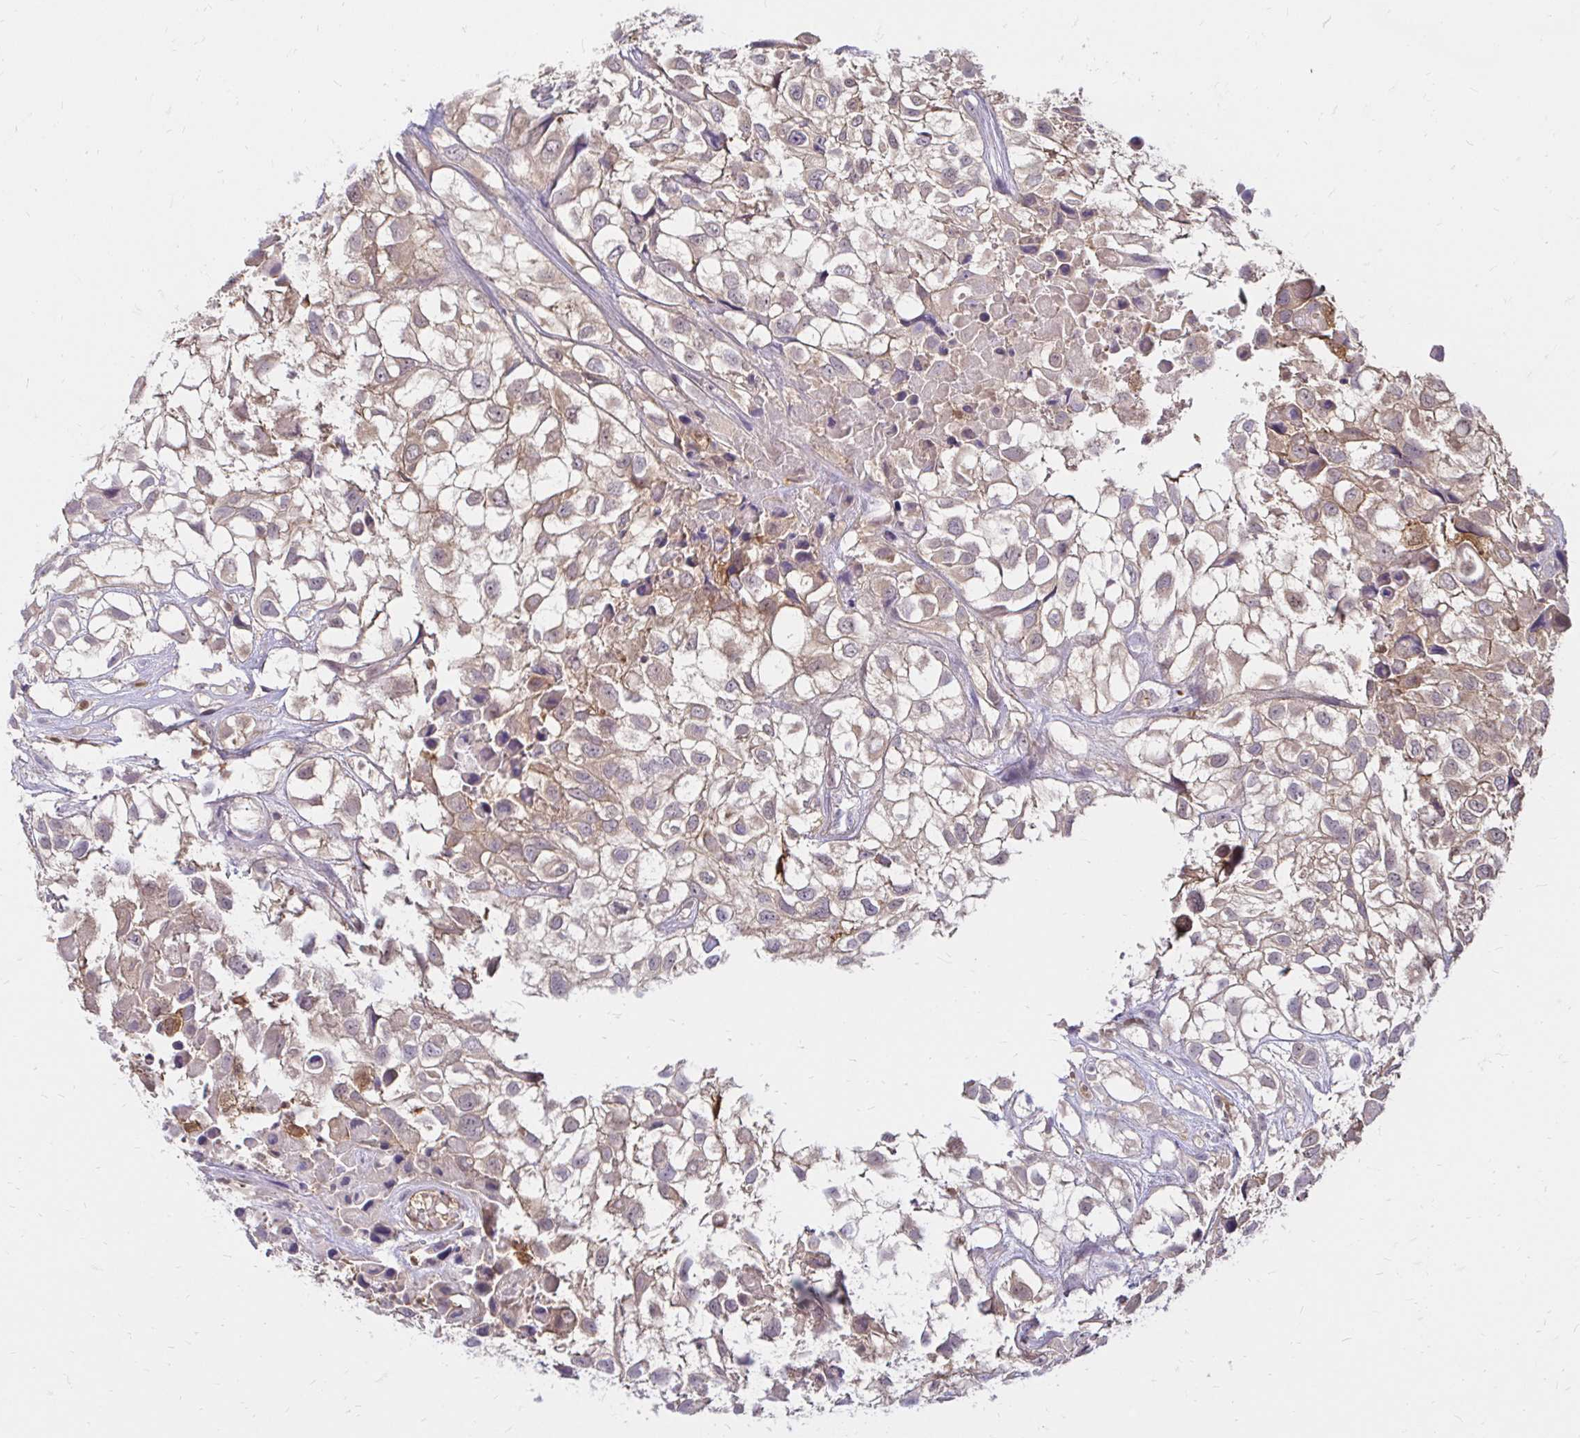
{"staining": {"intensity": "weak", "quantity": "25%-75%", "location": "cytoplasmic/membranous"}, "tissue": "urothelial cancer", "cell_type": "Tumor cells", "image_type": "cancer", "snomed": [{"axis": "morphology", "description": "Urothelial carcinoma, High grade"}, {"axis": "topography", "description": "Urinary bladder"}], "caption": "Immunohistochemical staining of human urothelial carcinoma (high-grade) exhibits weak cytoplasmic/membranous protein positivity in approximately 25%-75% of tumor cells.", "gene": "PYCARD", "patient": {"sex": "male", "age": 56}}